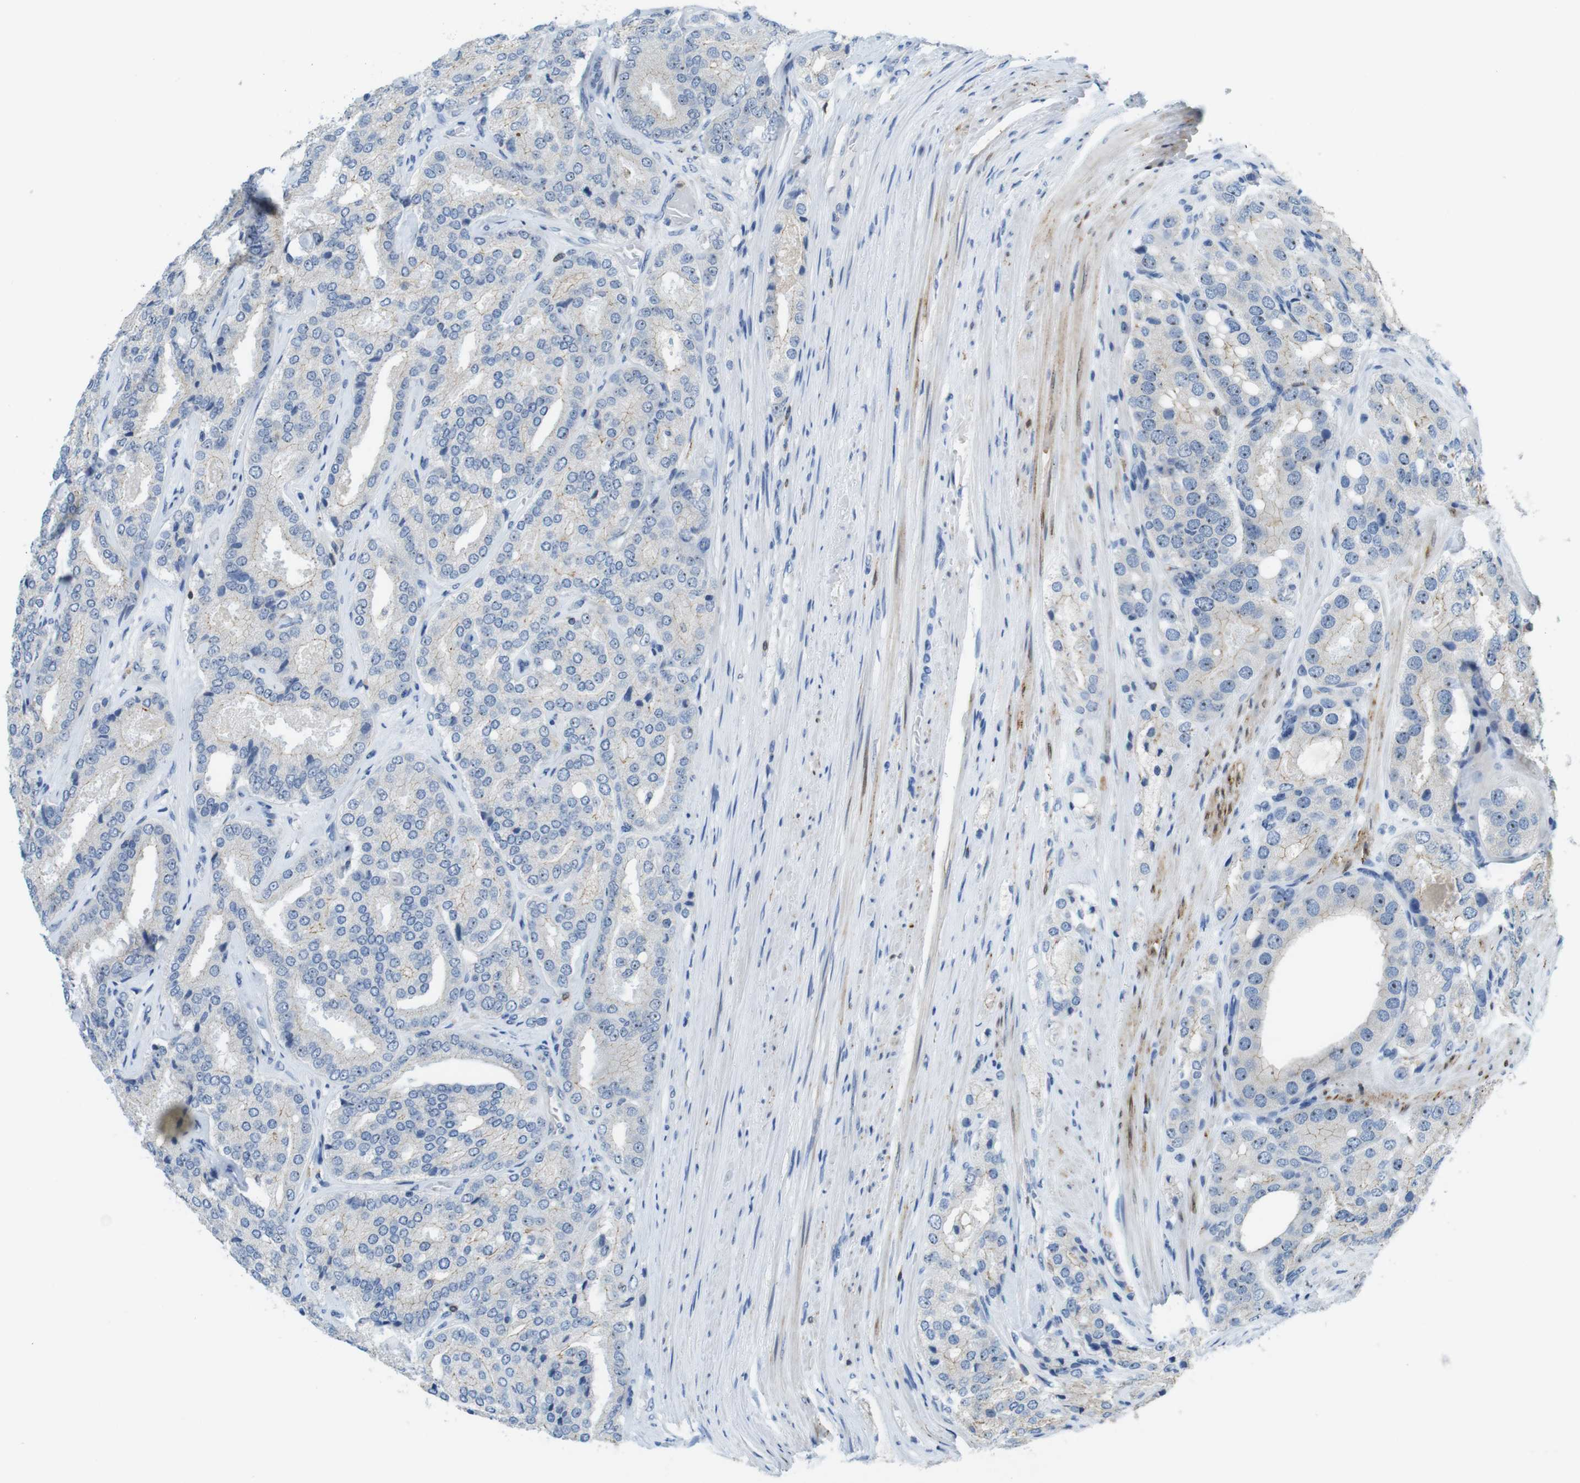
{"staining": {"intensity": "negative", "quantity": "none", "location": "none"}, "tissue": "prostate cancer", "cell_type": "Tumor cells", "image_type": "cancer", "snomed": [{"axis": "morphology", "description": "Adenocarcinoma, High grade"}, {"axis": "topography", "description": "Prostate"}], "caption": "A high-resolution histopathology image shows immunohistochemistry (IHC) staining of adenocarcinoma (high-grade) (prostate), which exhibits no significant staining in tumor cells. (DAB (3,3'-diaminobenzidine) immunohistochemistry visualized using brightfield microscopy, high magnification).", "gene": "TJP3", "patient": {"sex": "male", "age": 65}}